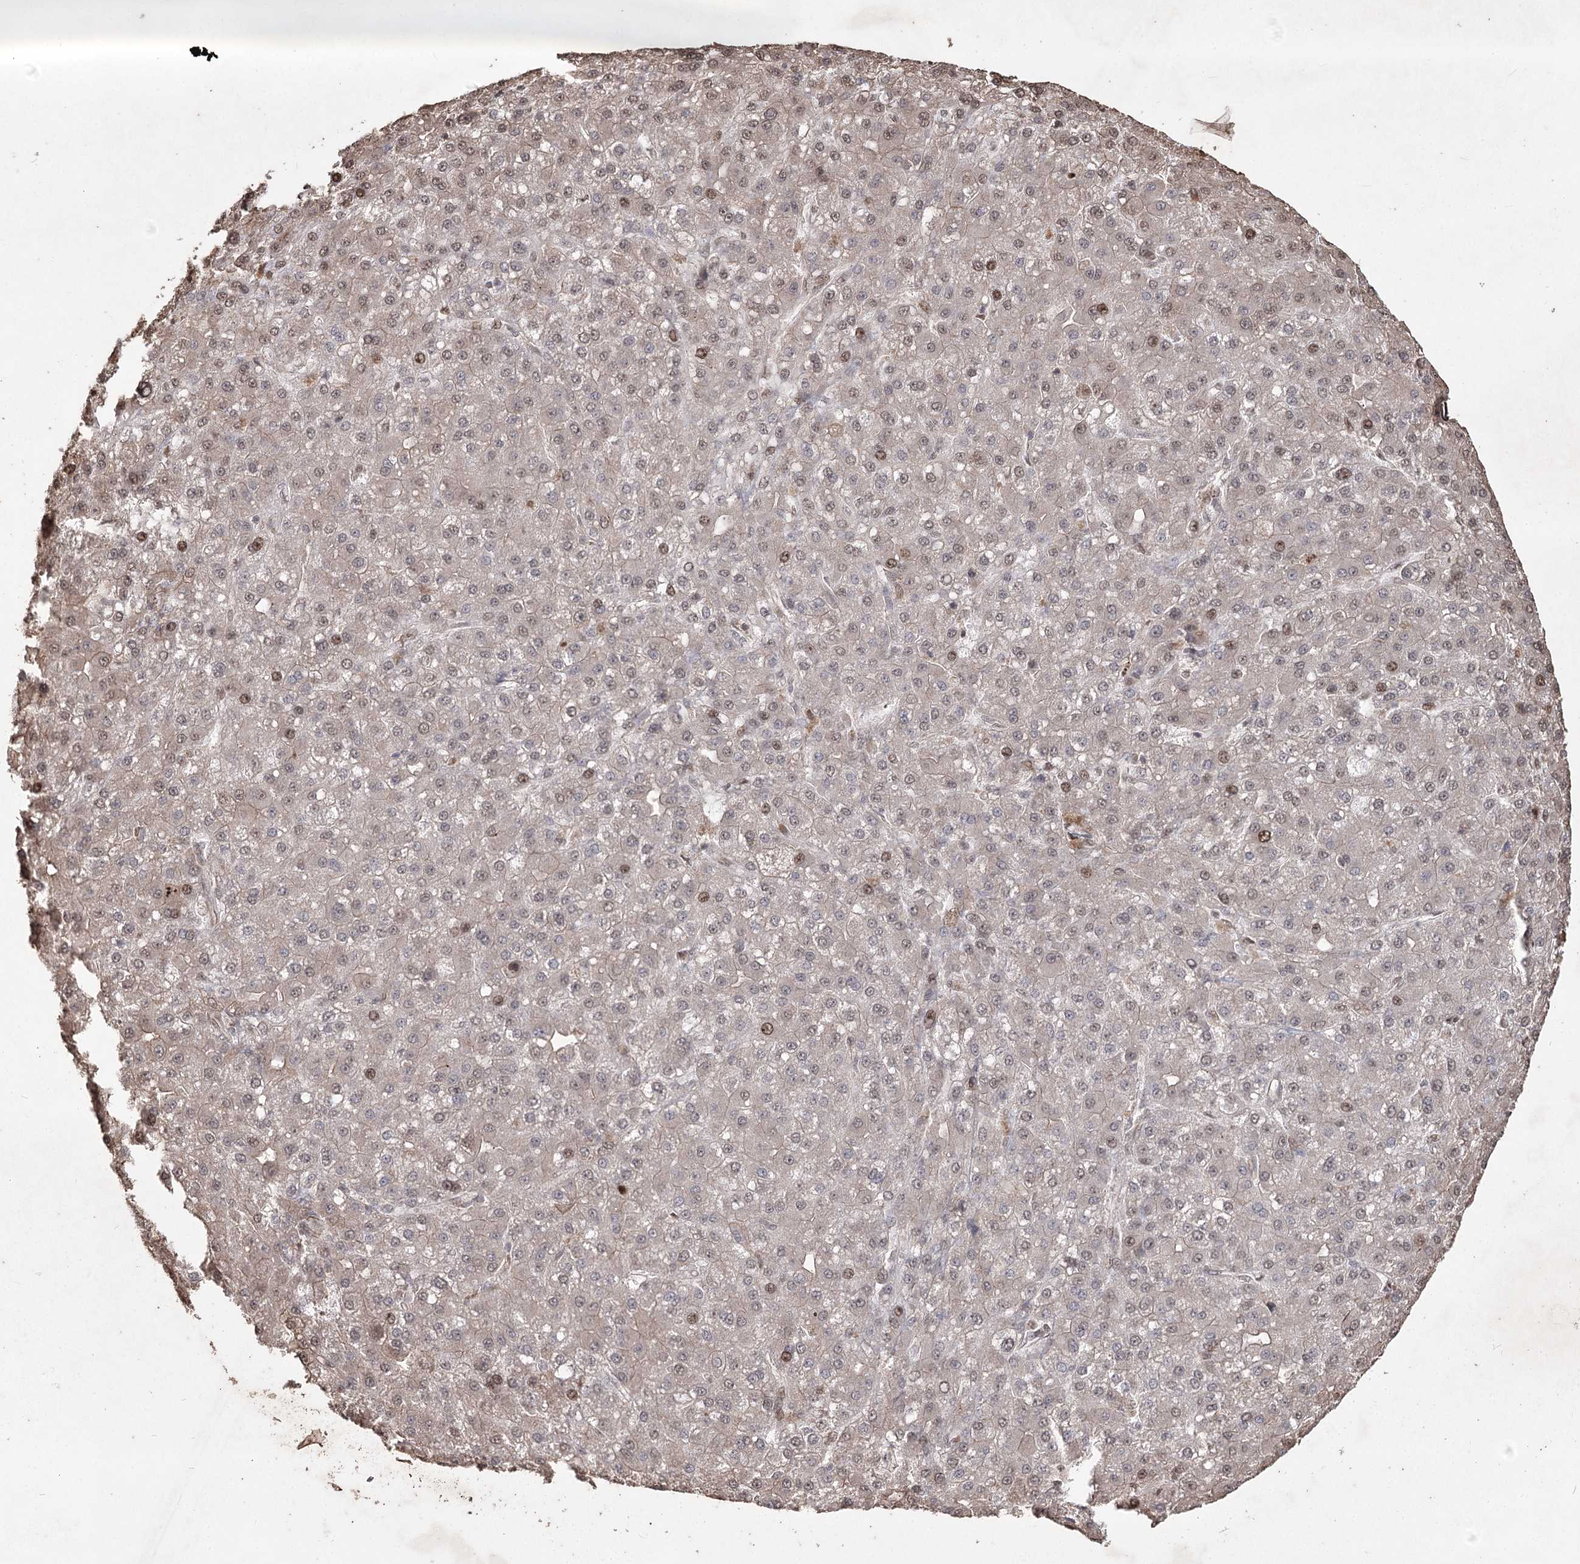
{"staining": {"intensity": "moderate", "quantity": "<25%", "location": "nuclear"}, "tissue": "liver cancer", "cell_type": "Tumor cells", "image_type": "cancer", "snomed": [{"axis": "morphology", "description": "Carcinoma, Hepatocellular, NOS"}, {"axis": "topography", "description": "Liver"}], "caption": "Liver cancer stained for a protein reveals moderate nuclear positivity in tumor cells. The staining was performed using DAB, with brown indicating positive protein expression. Nuclei are stained blue with hematoxylin.", "gene": "PRC1", "patient": {"sex": "male", "age": 67}}